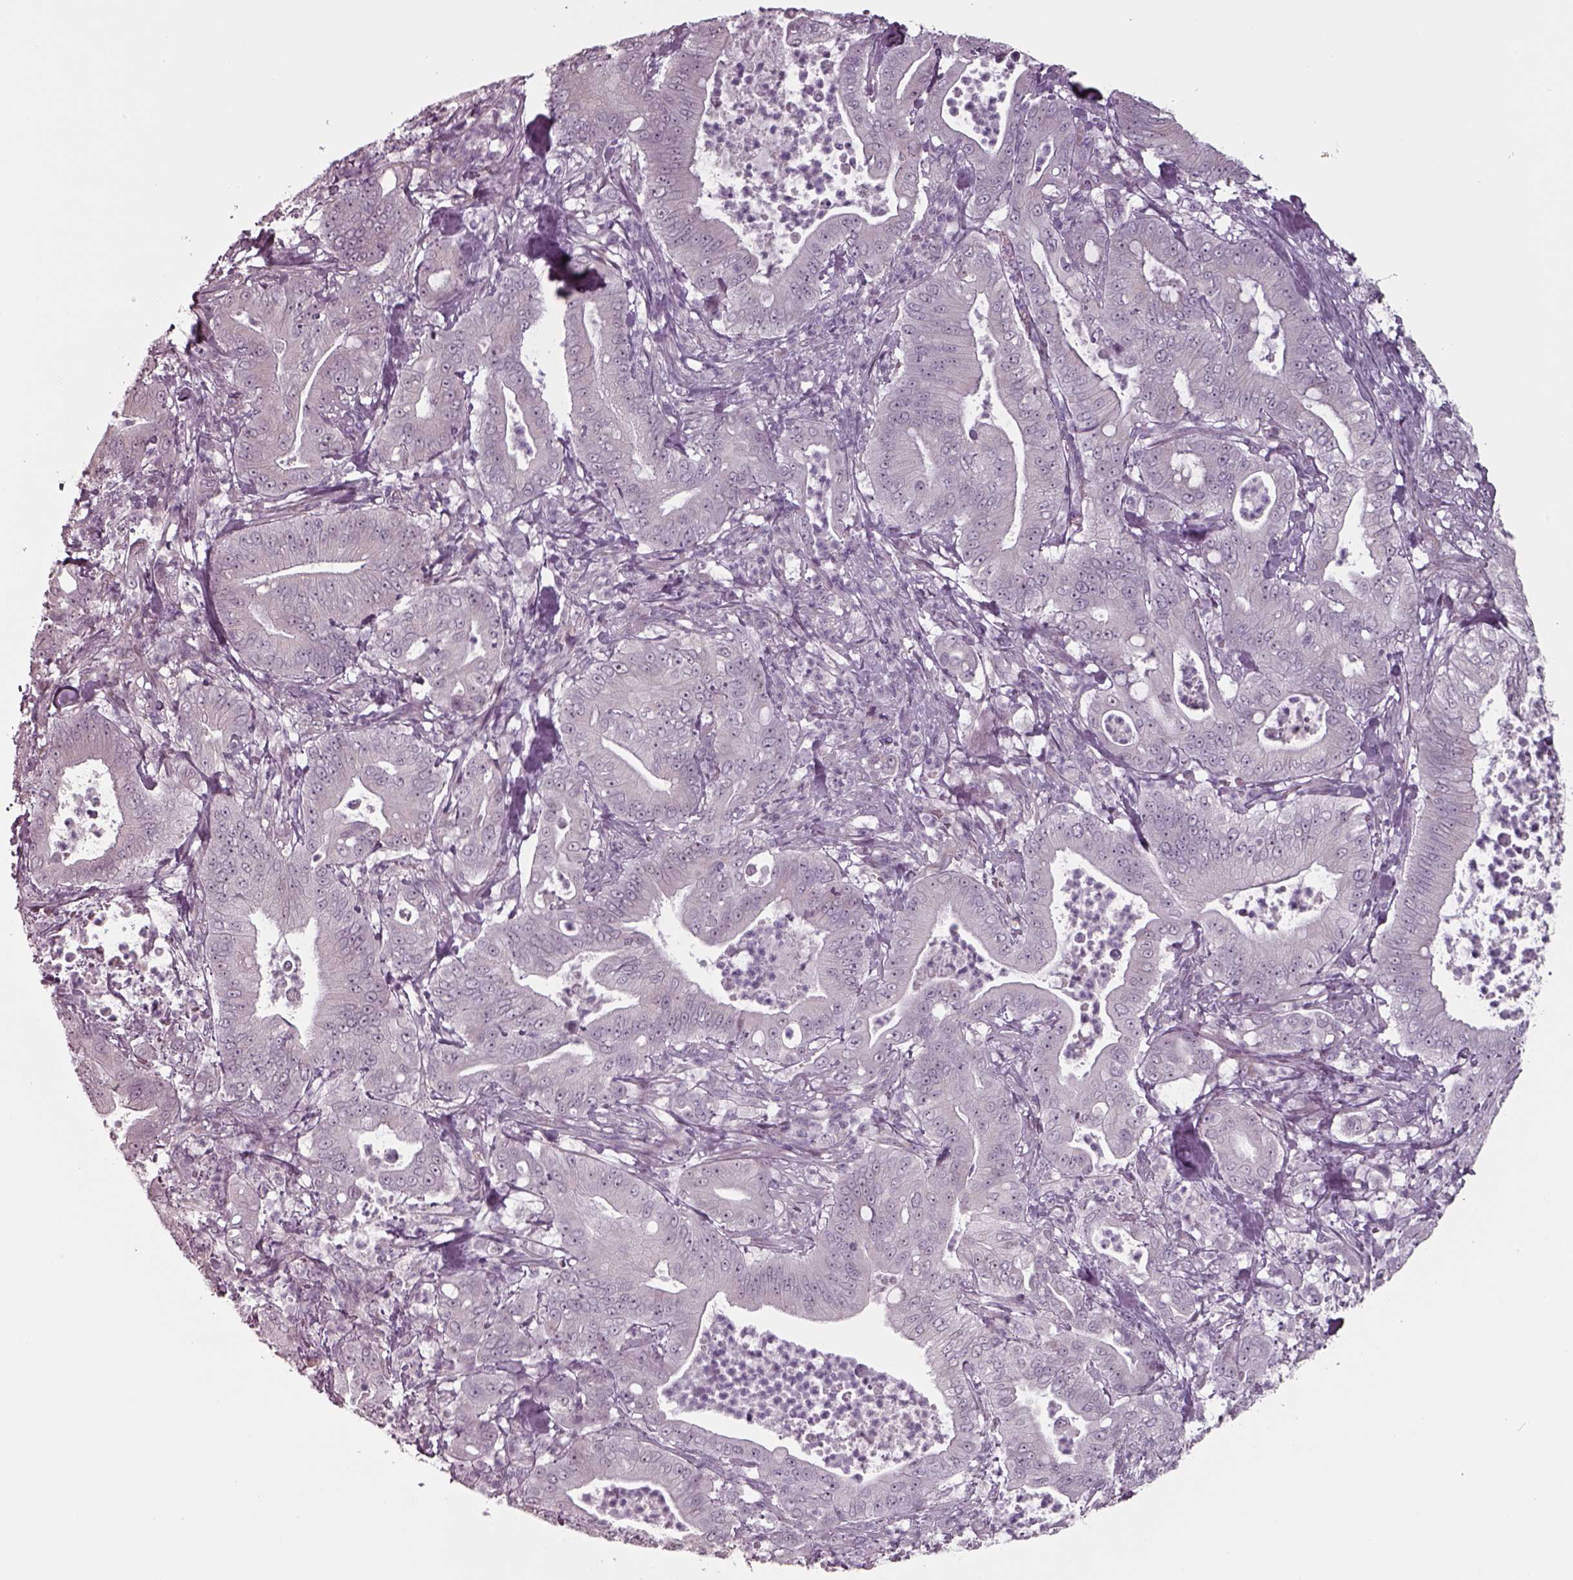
{"staining": {"intensity": "negative", "quantity": "none", "location": "none"}, "tissue": "pancreatic cancer", "cell_type": "Tumor cells", "image_type": "cancer", "snomed": [{"axis": "morphology", "description": "Adenocarcinoma, NOS"}, {"axis": "topography", "description": "Pancreas"}], "caption": "A micrograph of human pancreatic cancer is negative for staining in tumor cells.", "gene": "SEPTIN14", "patient": {"sex": "male", "age": 71}}